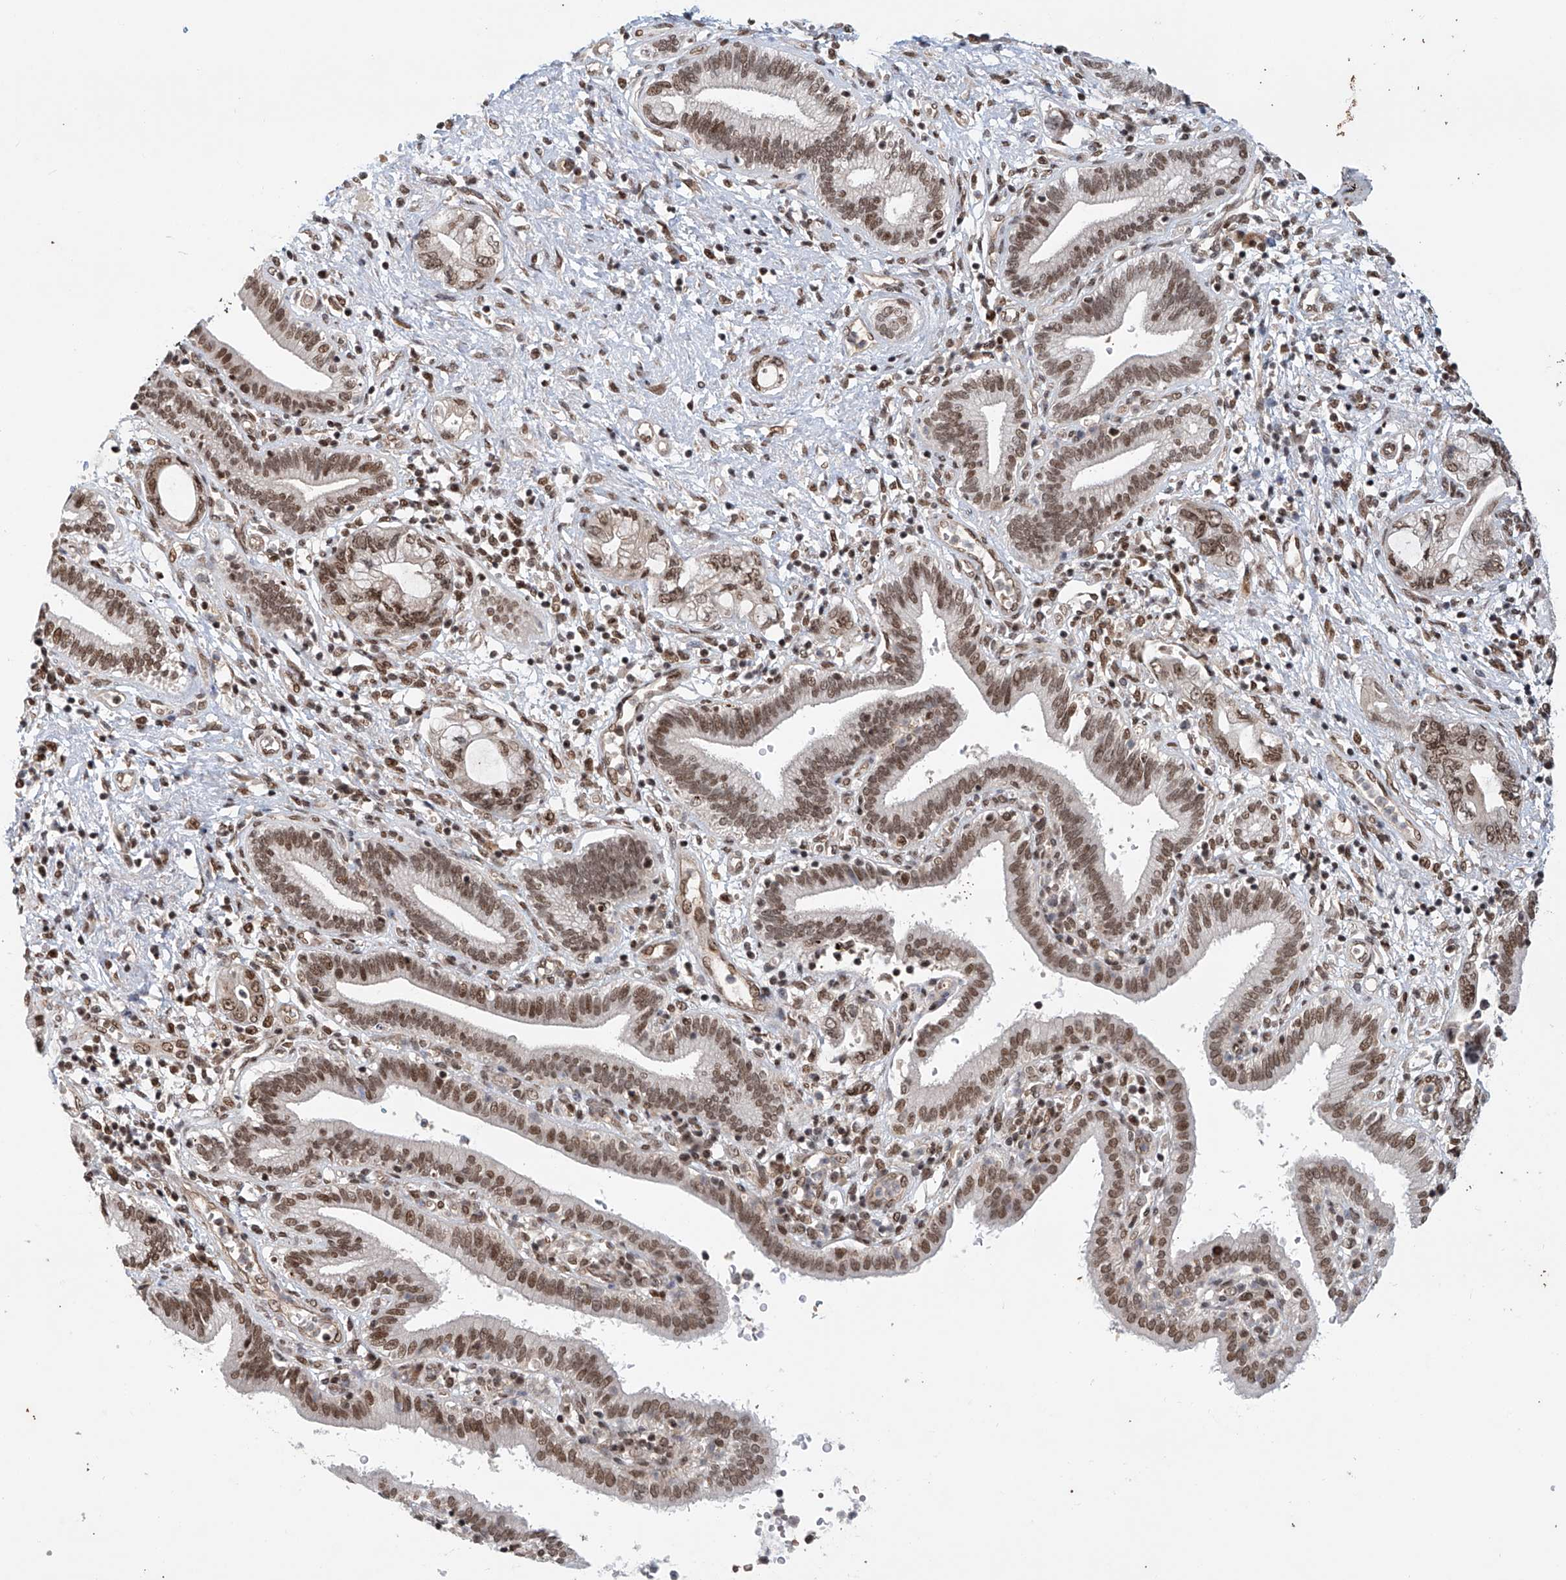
{"staining": {"intensity": "moderate", "quantity": ">75%", "location": "nuclear"}, "tissue": "pancreatic cancer", "cell_type": "Tumor cells", "image_type": "cancer", "snomed": [{"axis": "morphology", "description": "Adenocarcinoma, NOS"}, {"axis": "topography", "description": "Pancreas"}], "caption": "Tumor cells show medium levels of moderate nuclear expression in about >75% of cells in pancreatic cancer (adenocarcinoma).", "gene": "ZNF470", "patient": {"sex": "female", "age": 73}}